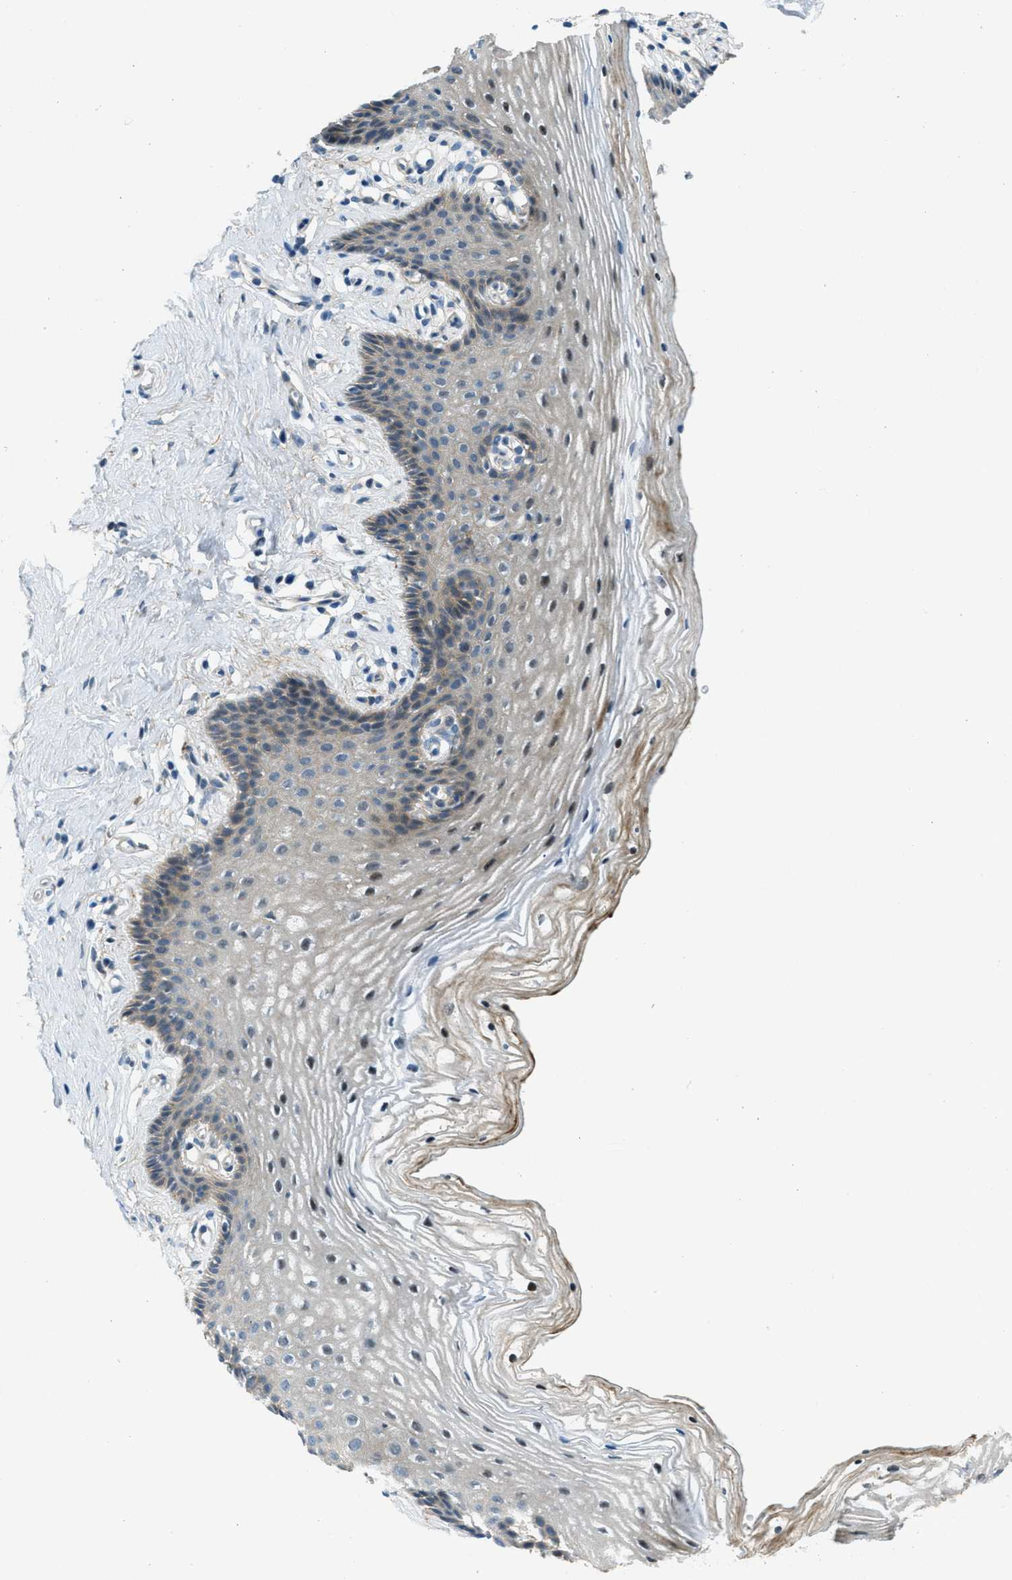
{"staining": {"intensity": "weak", "quantity": "25%-75%", "location": "cytoplasmic/membranous"}, "tissue": "vagina", "cell_type": "Squamous epithelial cells", "image_type": "normal", "snomed": [{"axis": "morphology", "description": "Normal tissue, NOS"}, {"axis": "topography", "description": "Vagina"}], "caption": "Protein staining demonstrates weak cytoplasmic/membranous staining in about 25%-75% of squamous epithelial cells in unremarkable vagina.", "gene": "SNX14", "patient": {"sex": "female", "age": 32}}